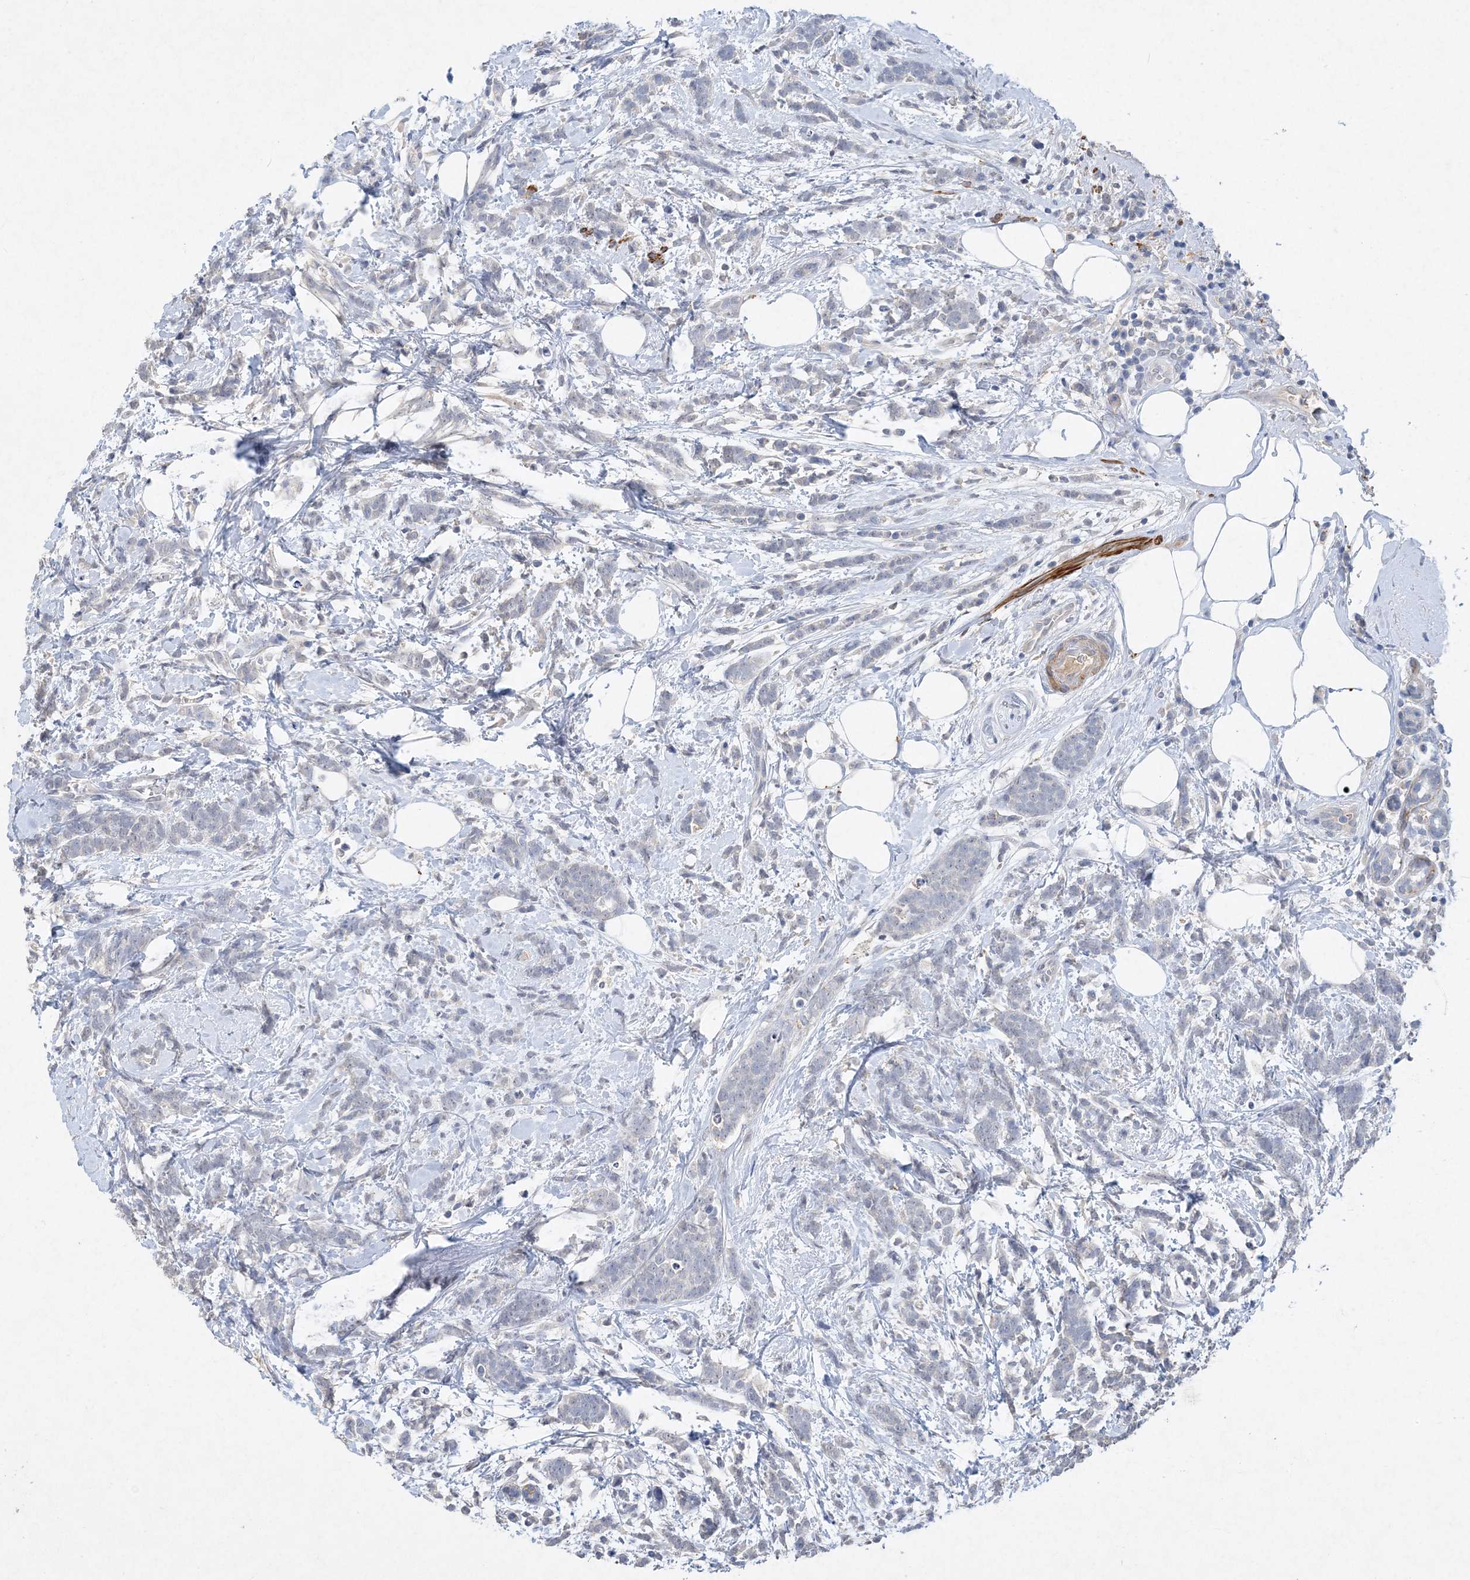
{"staining": {"intensity": "negative", "quantity": "none", "location": "none"}, "tissue": "breast cancer", "cell_type": "Tumor cells", "image_type": "cancer", "snomed": [{"axis": "morphology", "description": "Lobular carcinoma"}, {"axis": "topography", "description": "Breast"}], "caption": "Tumor cells show no significant protein staining in lobular carcinoma (breast).", "gene": "C11orf58", "patient": {"sex": "female", "age": 58}}